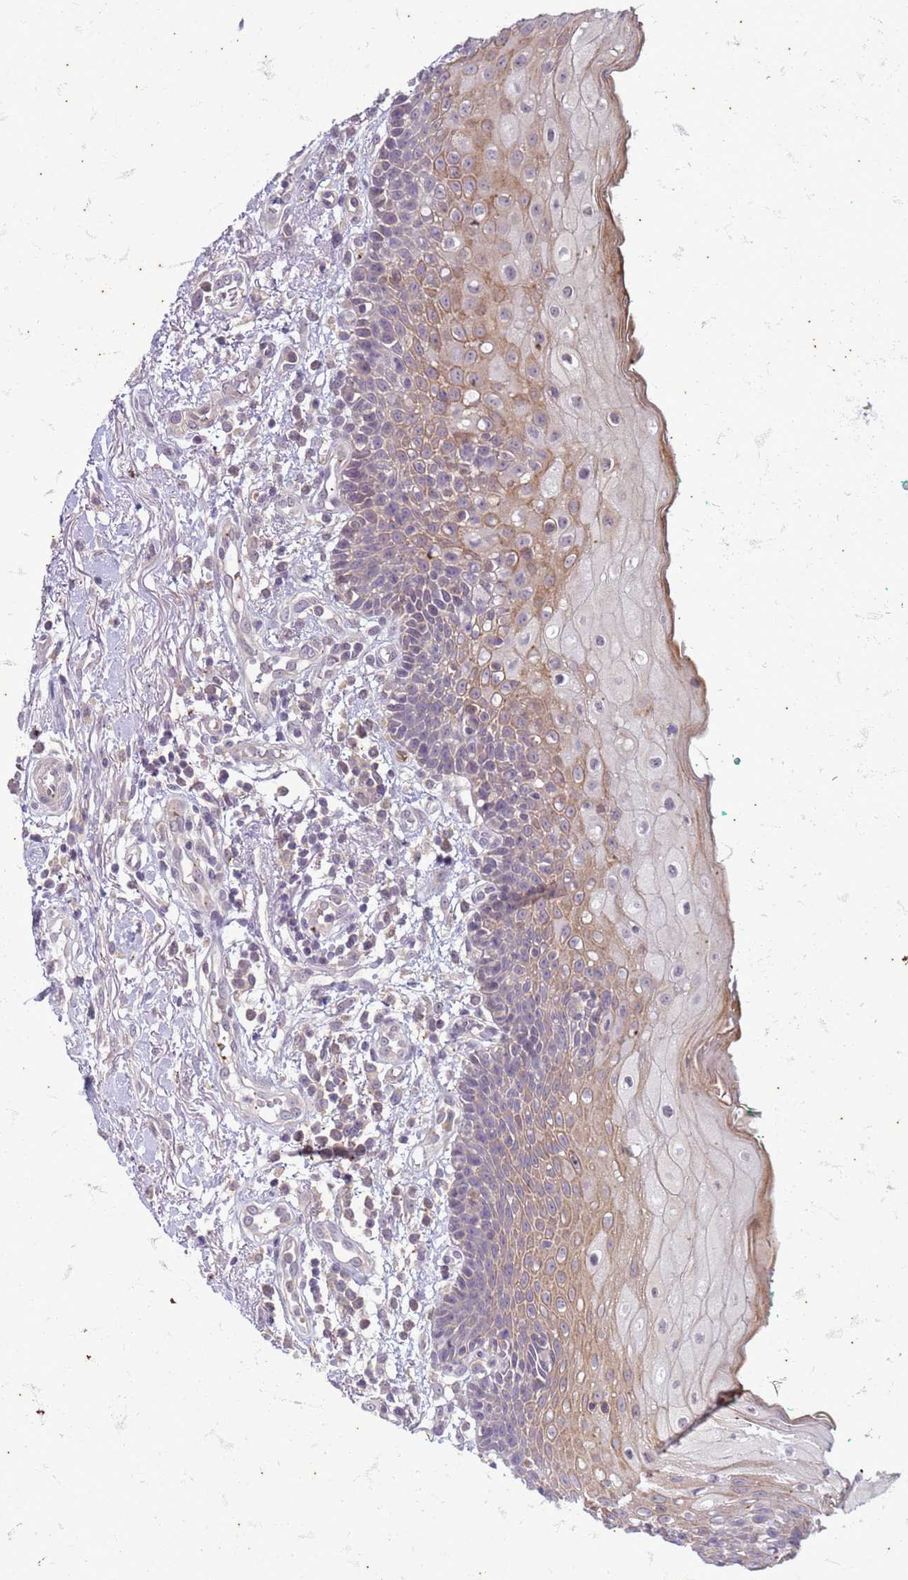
{"staining": {"intensity": "moderate", "quantity": "25%-75%", "location": "cytoplasmic/membranous"}, "tissue": "oral mucosa", "cell_type": "Squamous epithelial cells", "image_type": "normal", "snomed": [{"axis": "morphology", "description": "Normal tissue, NOS"}, {"axis": "morphology", "description": "Squamous cell carcinoma, NOS"}, {"axis": "topography", "description": "Oral tissue"}, {"axis": "topography", "description": "Tounge, NOS"}, {"axis": "topography", "description": "Head-Neck"}], "caption": "Immunohistochemistry (IHC) photomicrograph of unremarkable human oral mucosa stained for a protein (brown), which displays medium levels of moderate cytoplasmic/membranous positivity in about 25%-75% of squamous epithelial cells.", "gene": "SLC15A3", "patient": {"sex": "male", "age": 79}}